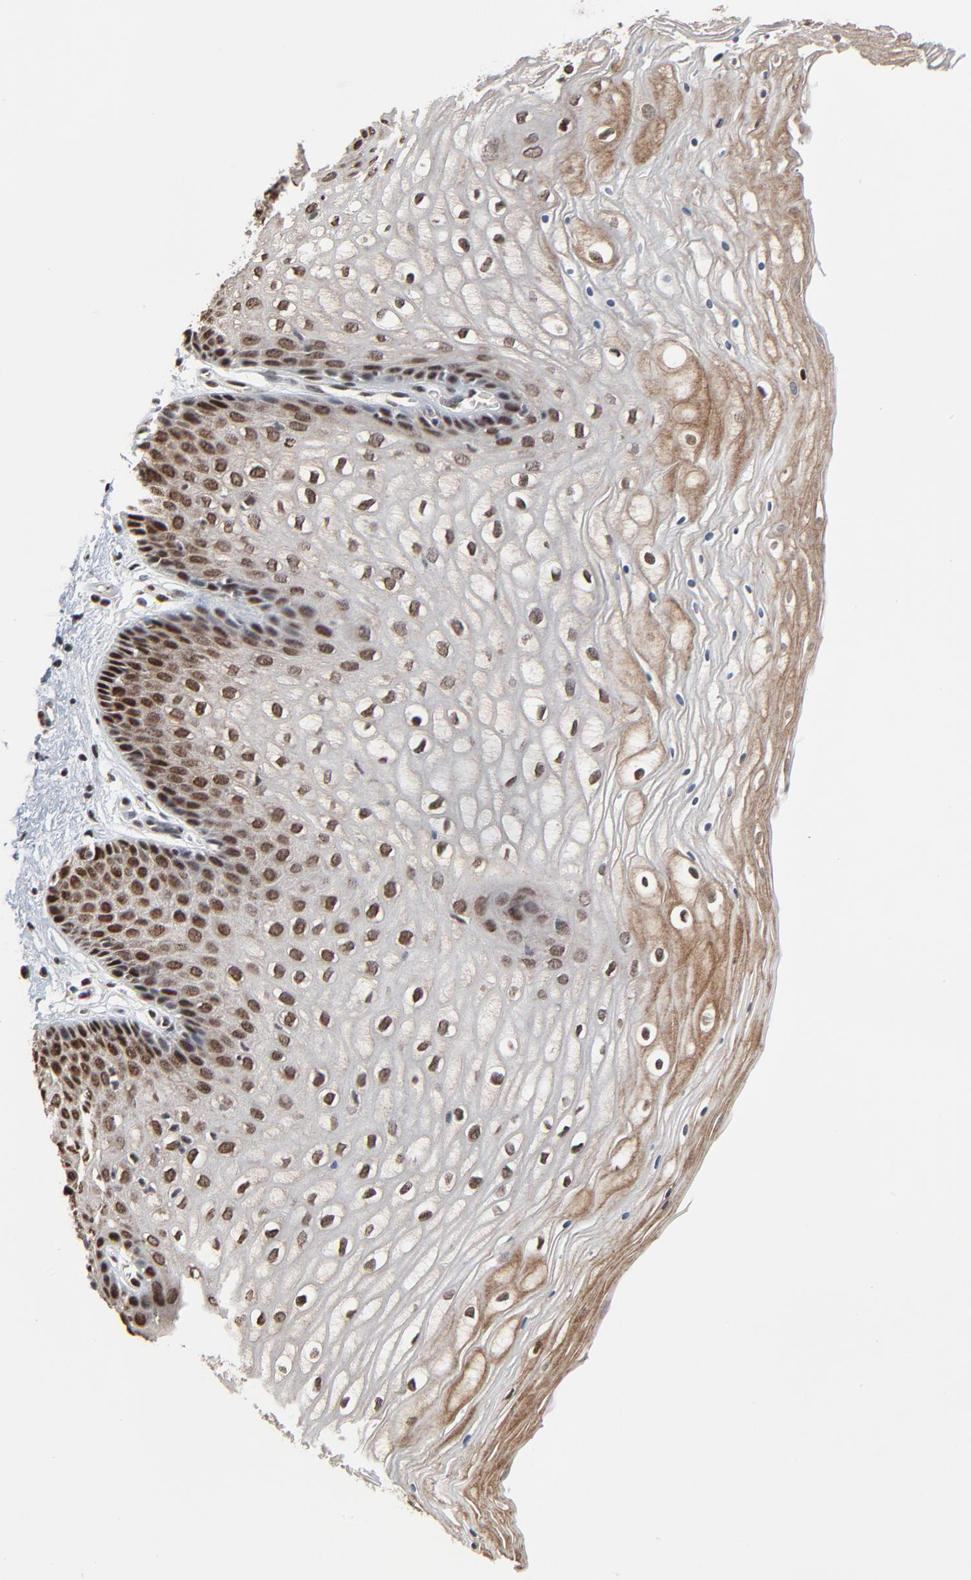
{"staining": {"intensity": "strong", "quantity": ">75%", "location": "nuclear"}, "tissue": "vagina", "cell_type": "Squamous epithelial cells", "image_type": "normal", "snomed": [{"axis": "morphology", "description": "Normal tissue, NOS"}, {"axis": "topography", "description": "Vagina"}], "caption": "Immunohistochemistry of benign vagina reveals high levels of strong nuclear staining in about >75% of squamous epithelial cells. The staining was performed using DAB (3,3'-diaminobenzidine) to visualize the protein expression in brown, while the nuclei were stained in blue with hematoxylin (Magnification: 20x).", "gene": "MEIS2", "patient": {"sex": "female", "age": 34}}